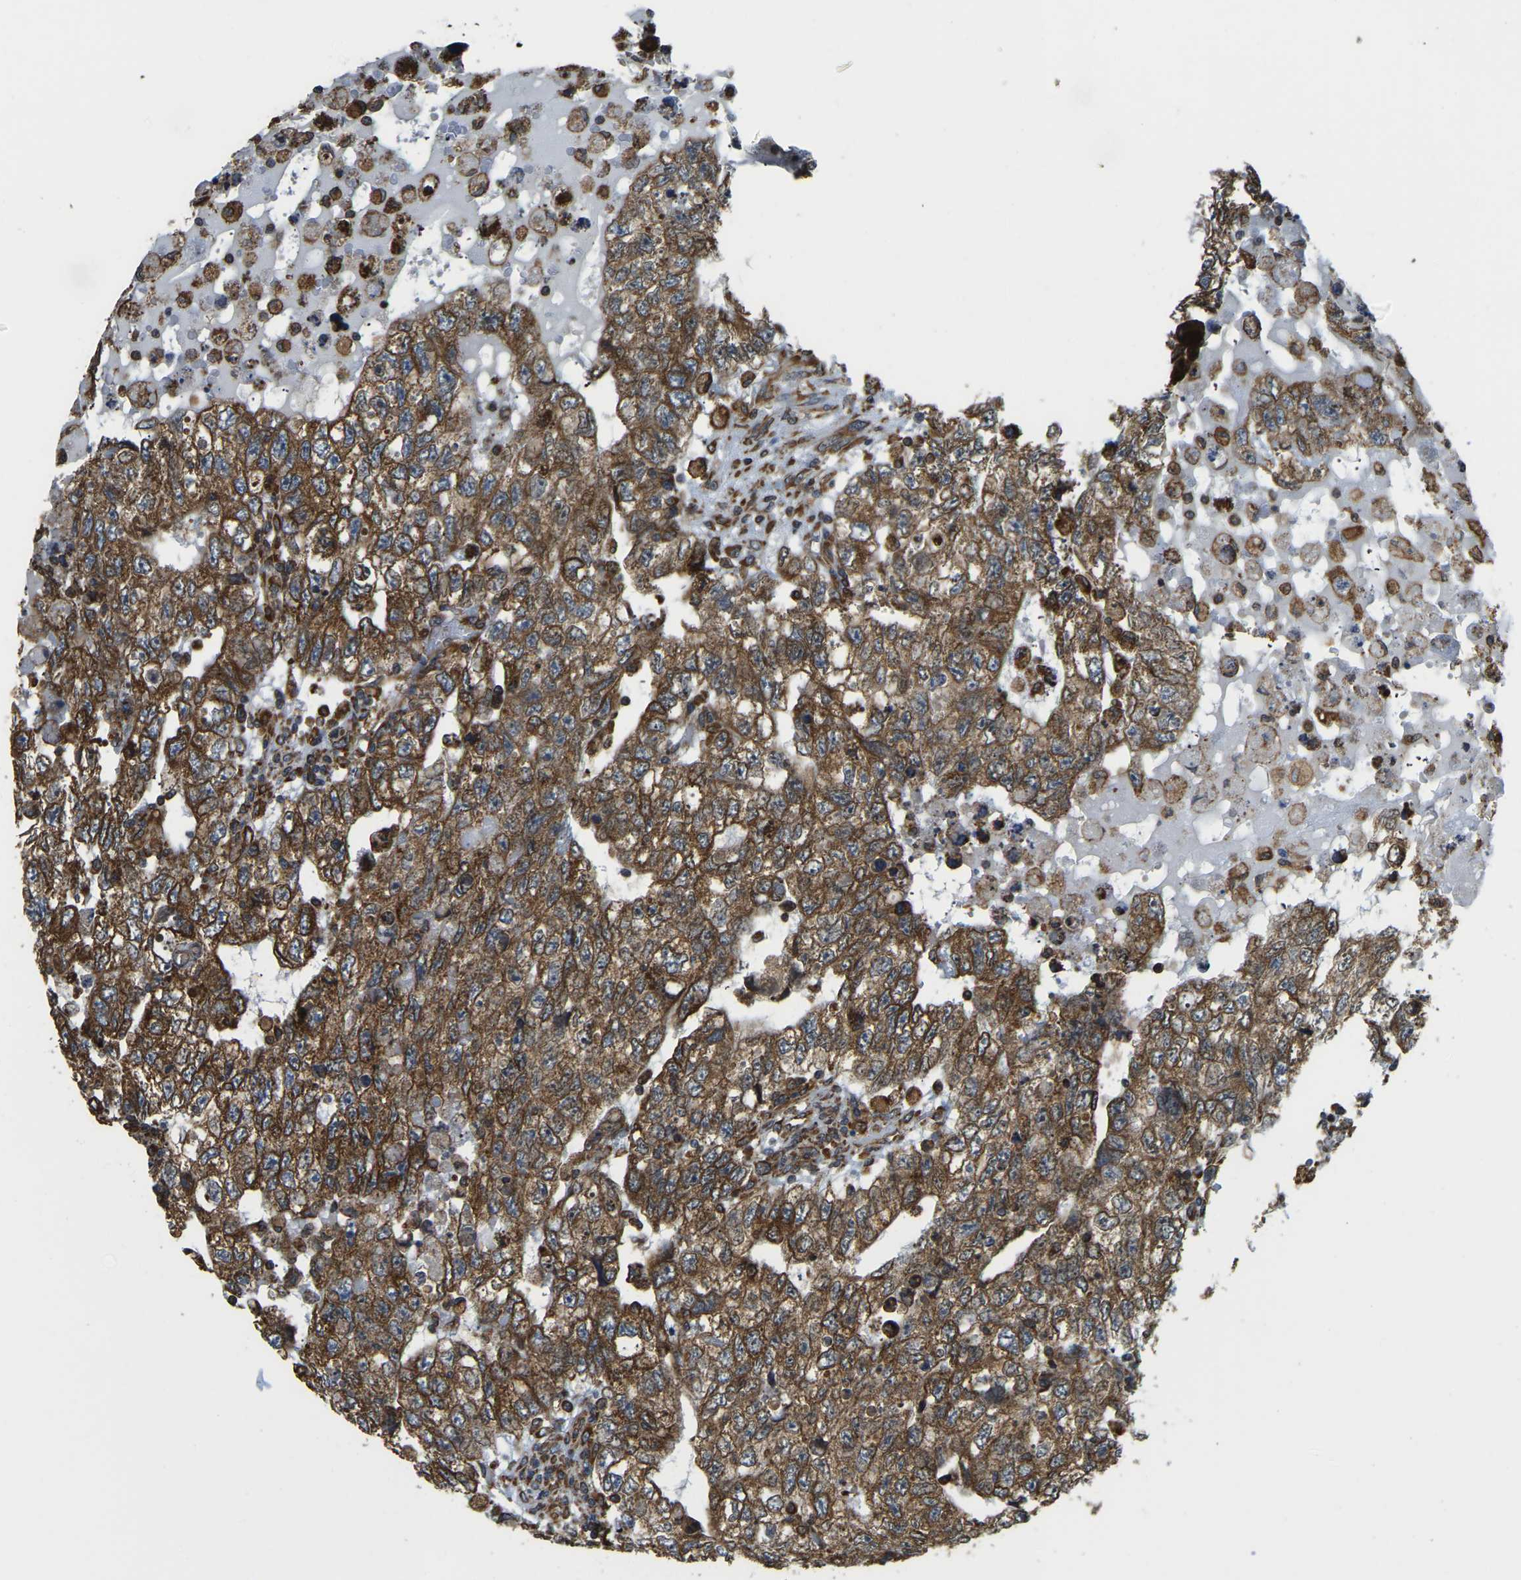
{"staining": {"intensity": "moderate", "quantity": ">75%", "location": "cytoplasmic/membranous"}, "tissue": "testis cancer", "cell_type": "Tumor cells", "image_type": "cancer", "snomed": [{"axis": "morphology", "description": "Carcinoma, Embryonal, NOS"}, {"axis": "topography", "description": "Testis"}], "caption": "Protein staining by immunohistochemistry demonstrates moderate cytoplasmic/membranous expression in approximately >75% of tumor cells in testis embryonal carcinoma.", "gene": "RNF115", "patient": {"sex": "male", "age": 36}}